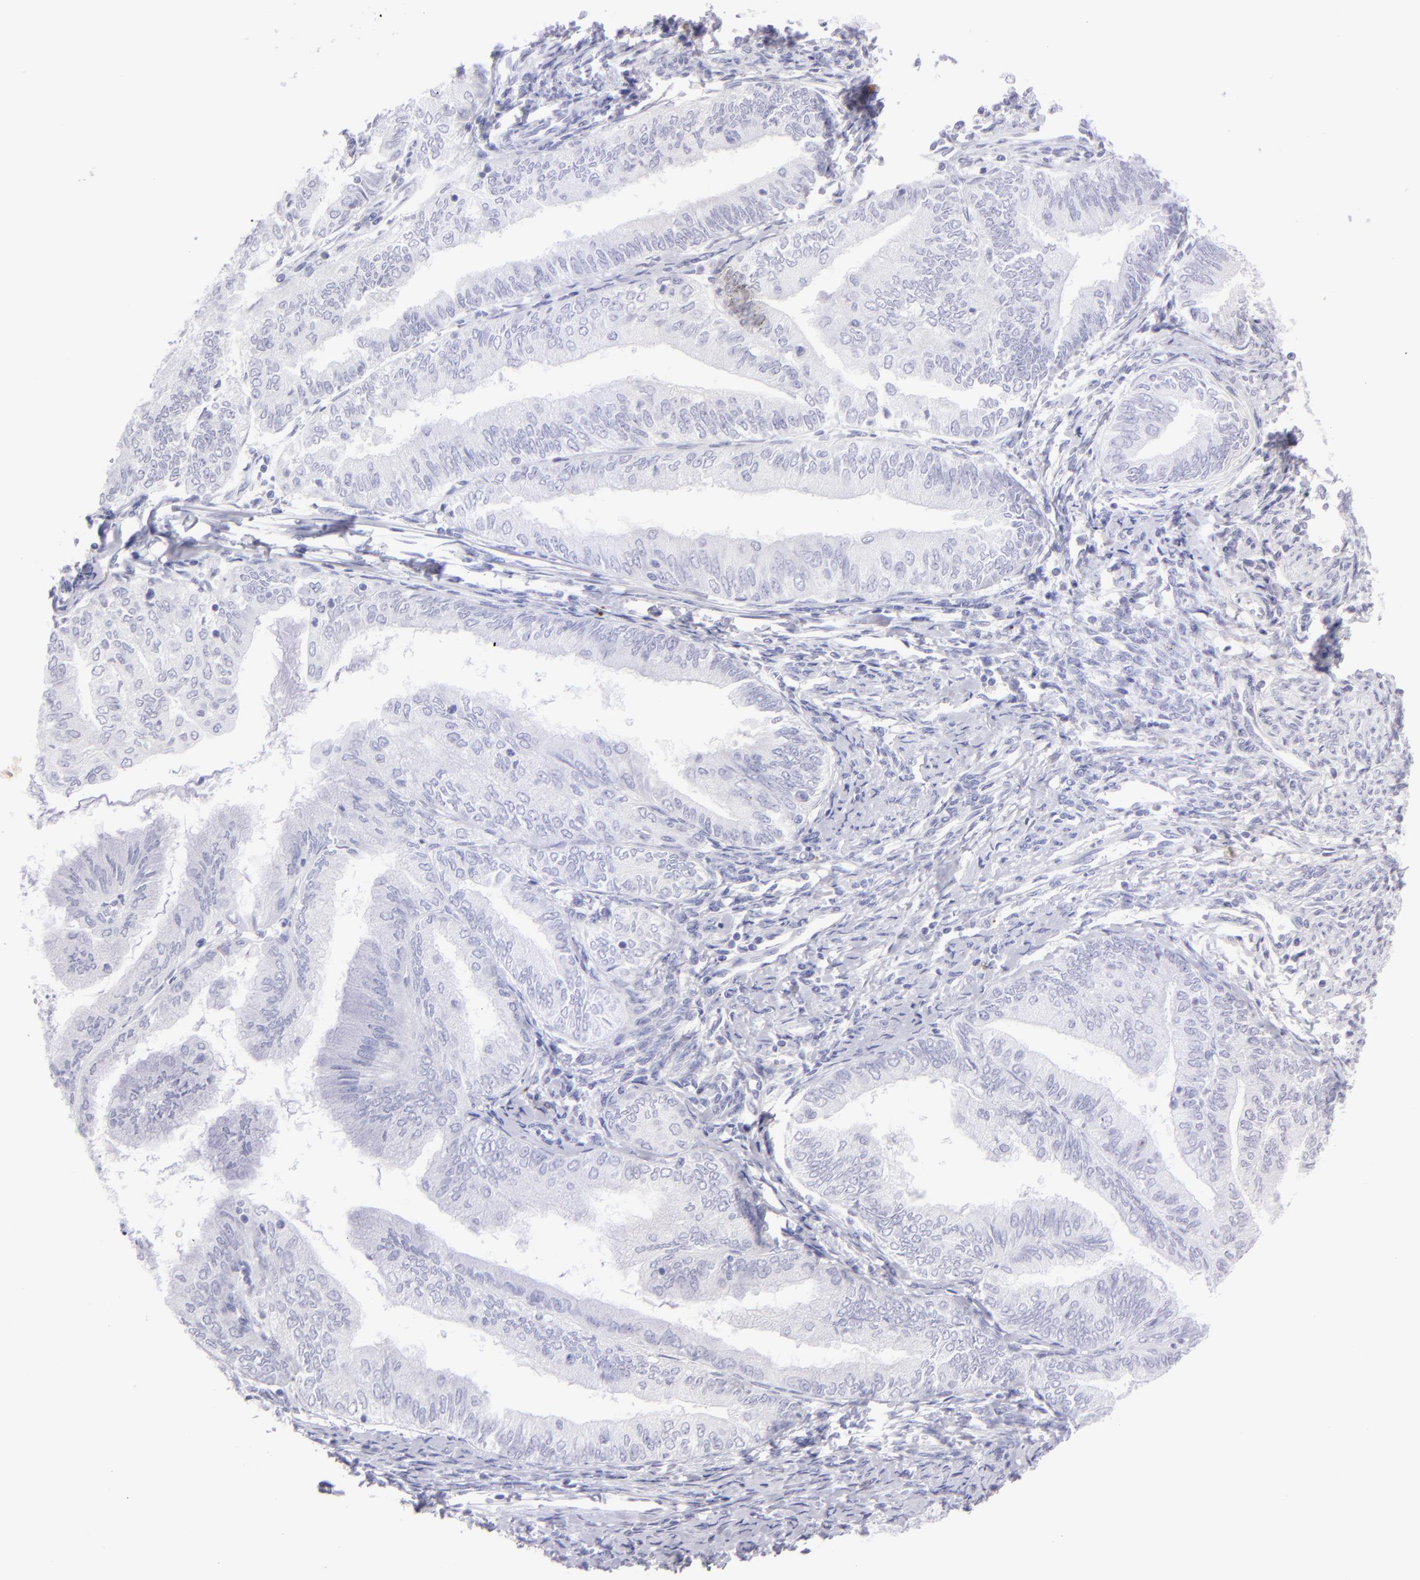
{"staining": {"intensity": "negative", "quantity": "none", "location": "none"}, "tissue": "endometrial cancer", "cell_type": "Tumor cells", "image_type": "cancer", "snomed": [{"axis": "morphology", "description": "Adenocarcinoma, NOS"}, {"axis": "topography", "description": "Endometrium"}], "caption": "Human adenocarcinoma (endometrial) stained for a protein using immunohistochemistry (IHC) reveals no expression in tumor cells.", "gene": "SLC1A2", "patient": {"sex": "female", "age": 66}}